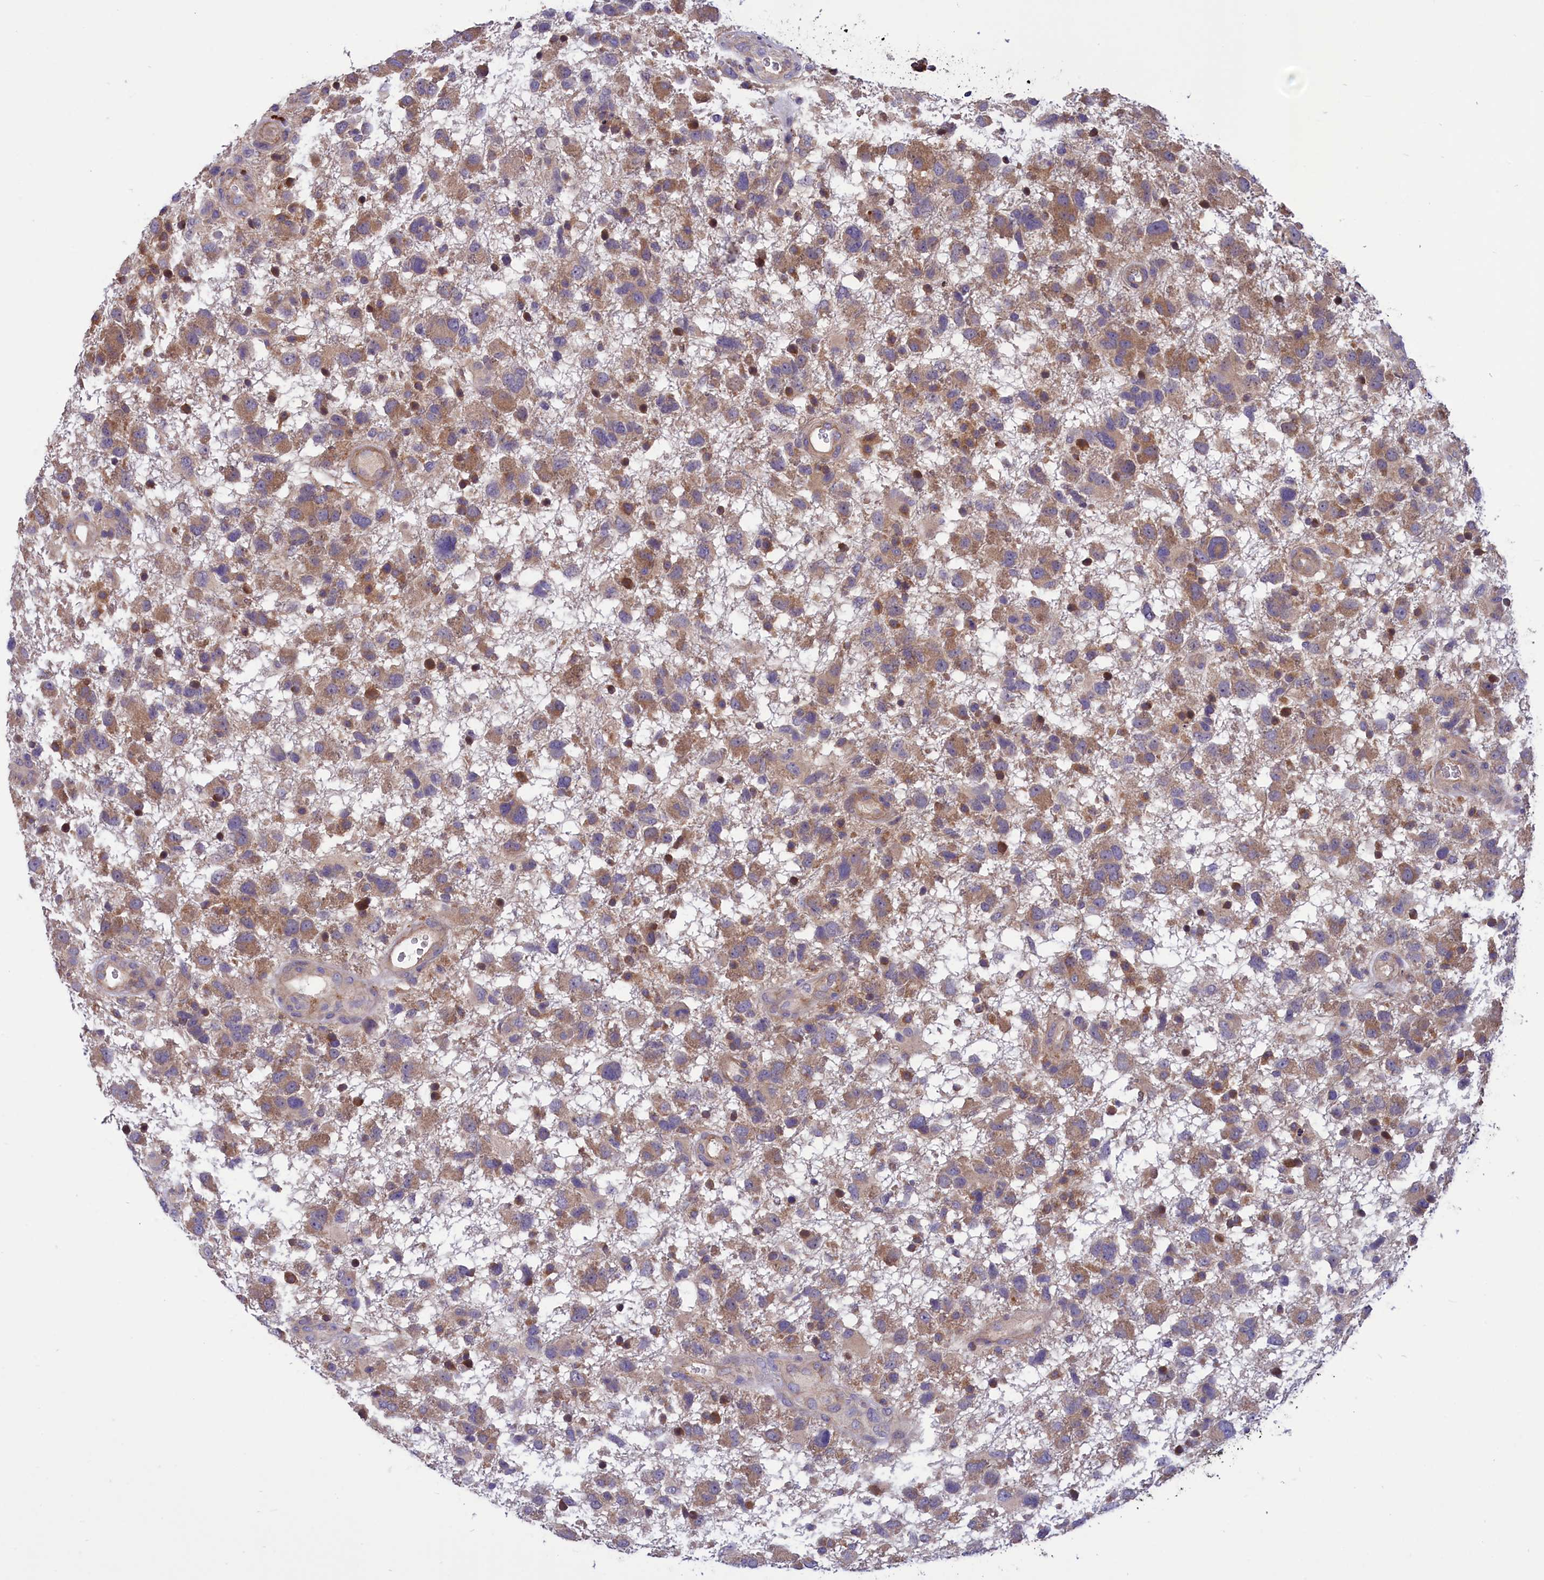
{"staining": {"intensity": "moderate", "quantity": "25%-75%", "location": "cytoplasmic/membranous"}, "tissue": "glioma", "cell_type": "Tumor cells", "image_type": "cancer", "snomed": [{"axis": "morphology", "description": "Glioma, malignant, High grade"}, {"axis": "topography", "description": "Brain"}], "caption": "An IHC micrograph of neoplastic tissue is shown. Protein staining in brown shows moderate cytoplasmic/membranous positivity in malignant glioma (high-grade) within tumor cells.", "gene": "AMDHD2", "patient": {"sex": "male", "age": 61}}